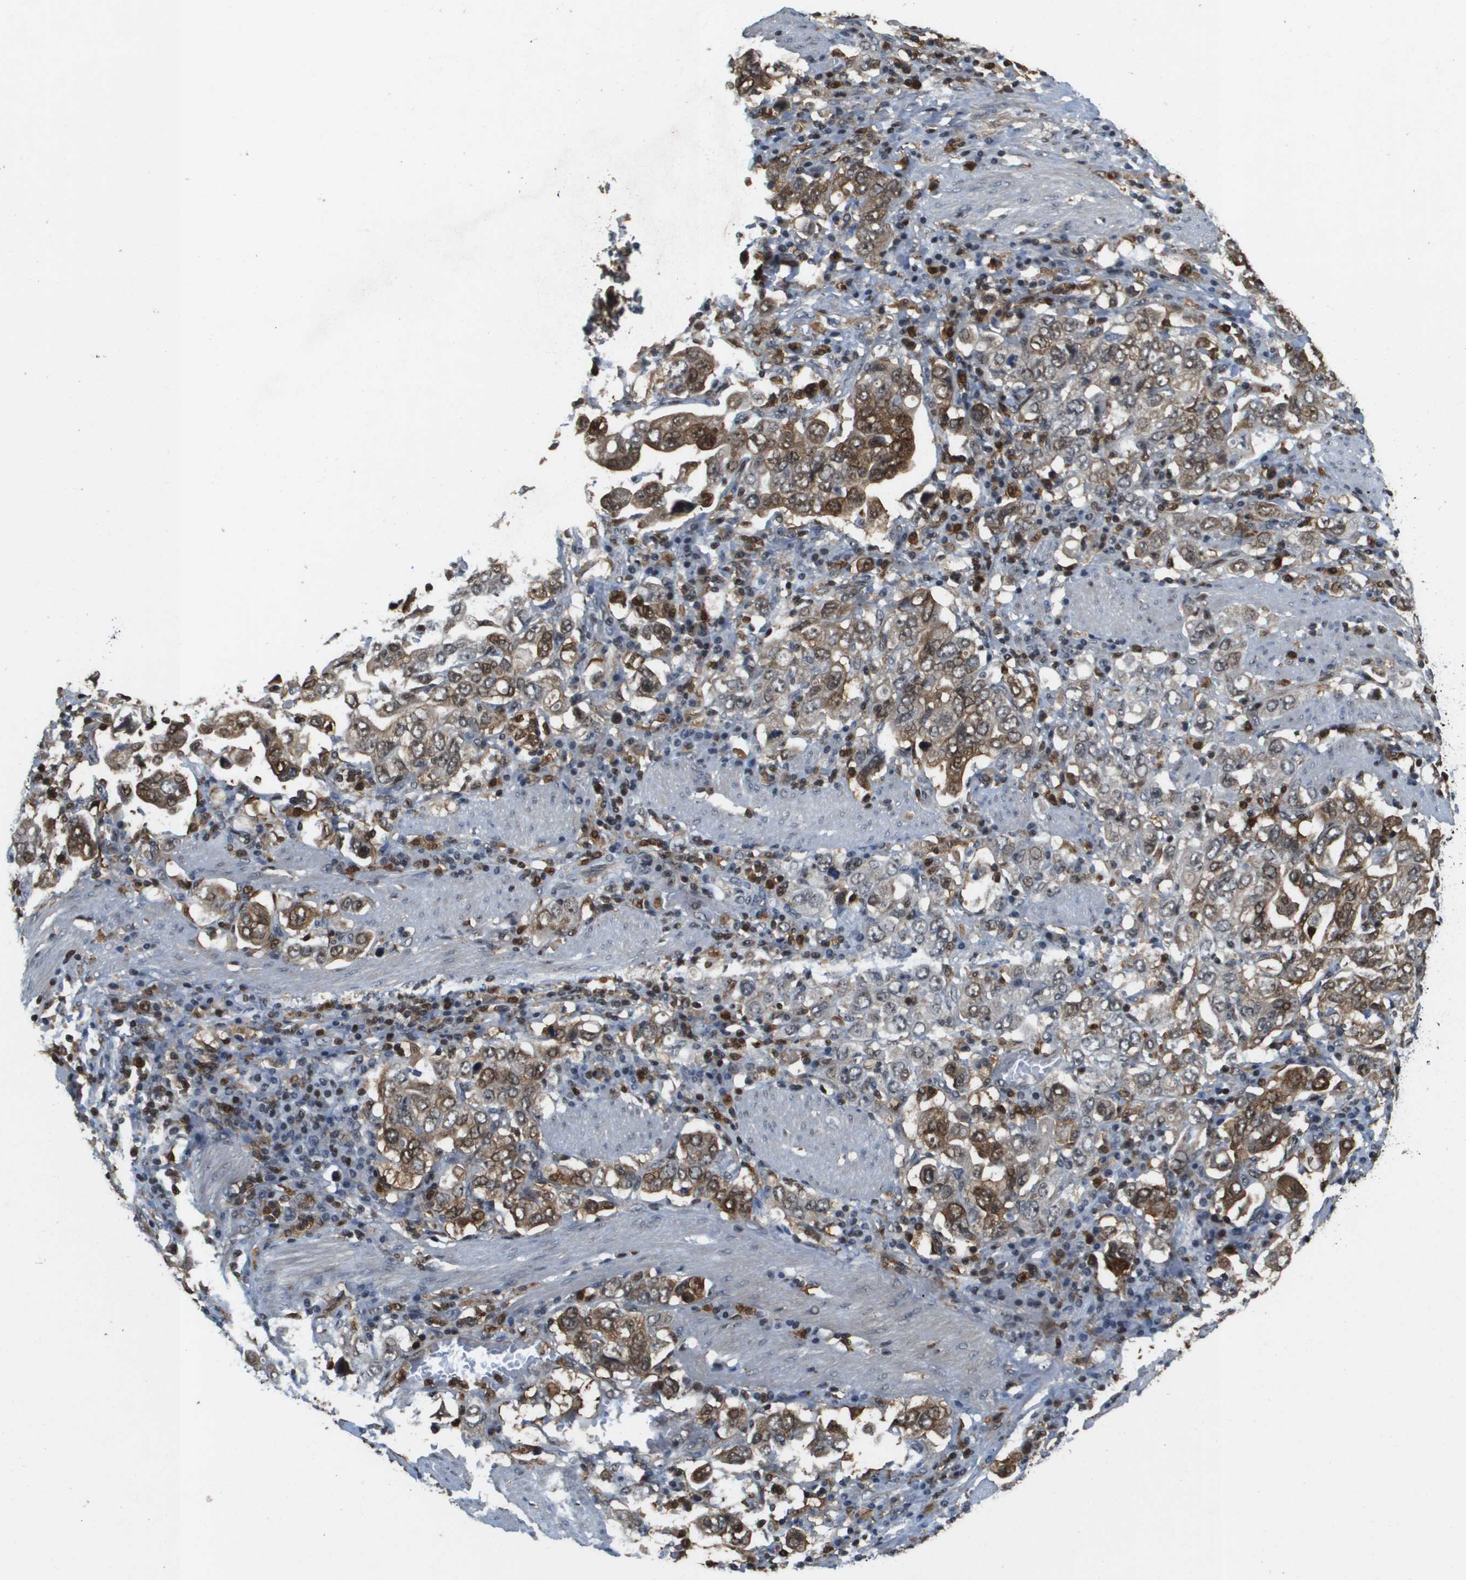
{"staining": {"intensity": "moderate", "quantity": "25%-75%", "location": "cytoplasmic/membranous,nuclear"}, "tissue": "stomach cancer", "cell_type": "Tumor cells", "image_type": "cancer", "snomed": [{"axis": "morphology", "description": "Adenocarcinoma, NOS"}, {"axis": "topography", "description": "Stomach, upper"}], "caption": "Stomach cancer (adenocarcinoma) stained for a protein (brown) reveals moderate cytoplasmic/membranous and nuclear positive expression in approximately 25%-75% of tumor cells.", "gene": "EP400", "patient": {"sex": "male", "age": 62}}